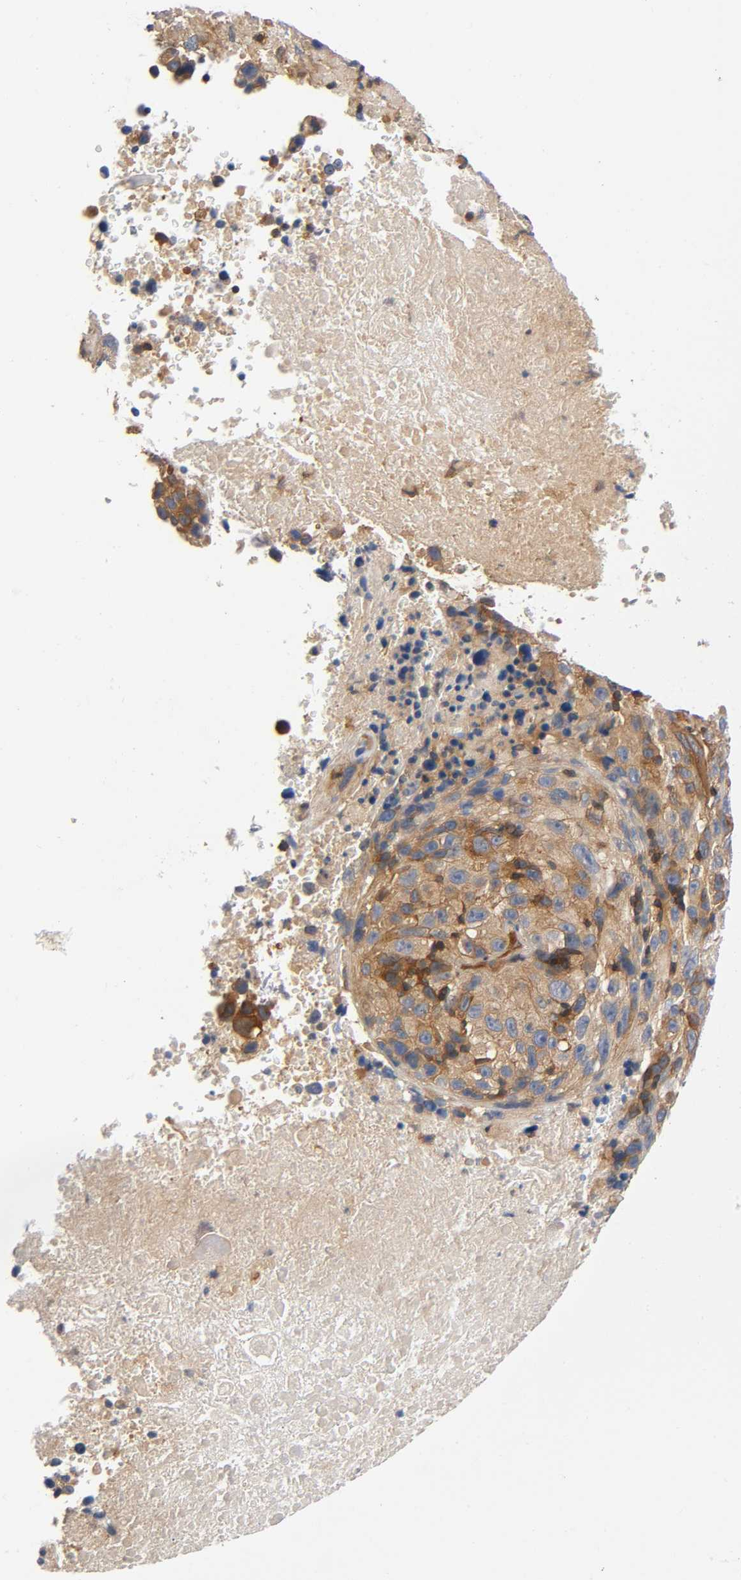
{"staining": {"intensity": "moderate", "quantity": ">75%", "location": "cytoplasmic/membranous"}, "tissue": "melanoma", "cell_type": "Tumor cells", "image_type": "cancer", "snomed": [{"axis": "morphology", "description": "Malignant melanoma, Metastatic site"}, {"axis": "topography", "description": "Cerebral cortex"}], "caption": "Moderate cytoplasmic/membranous positivity is appreciated in approximately >75% of tumor cells in malignant melanoma (metastatic site).", "gene": "PRKAB1", "patient": {"sex": "female", "age": 52}}